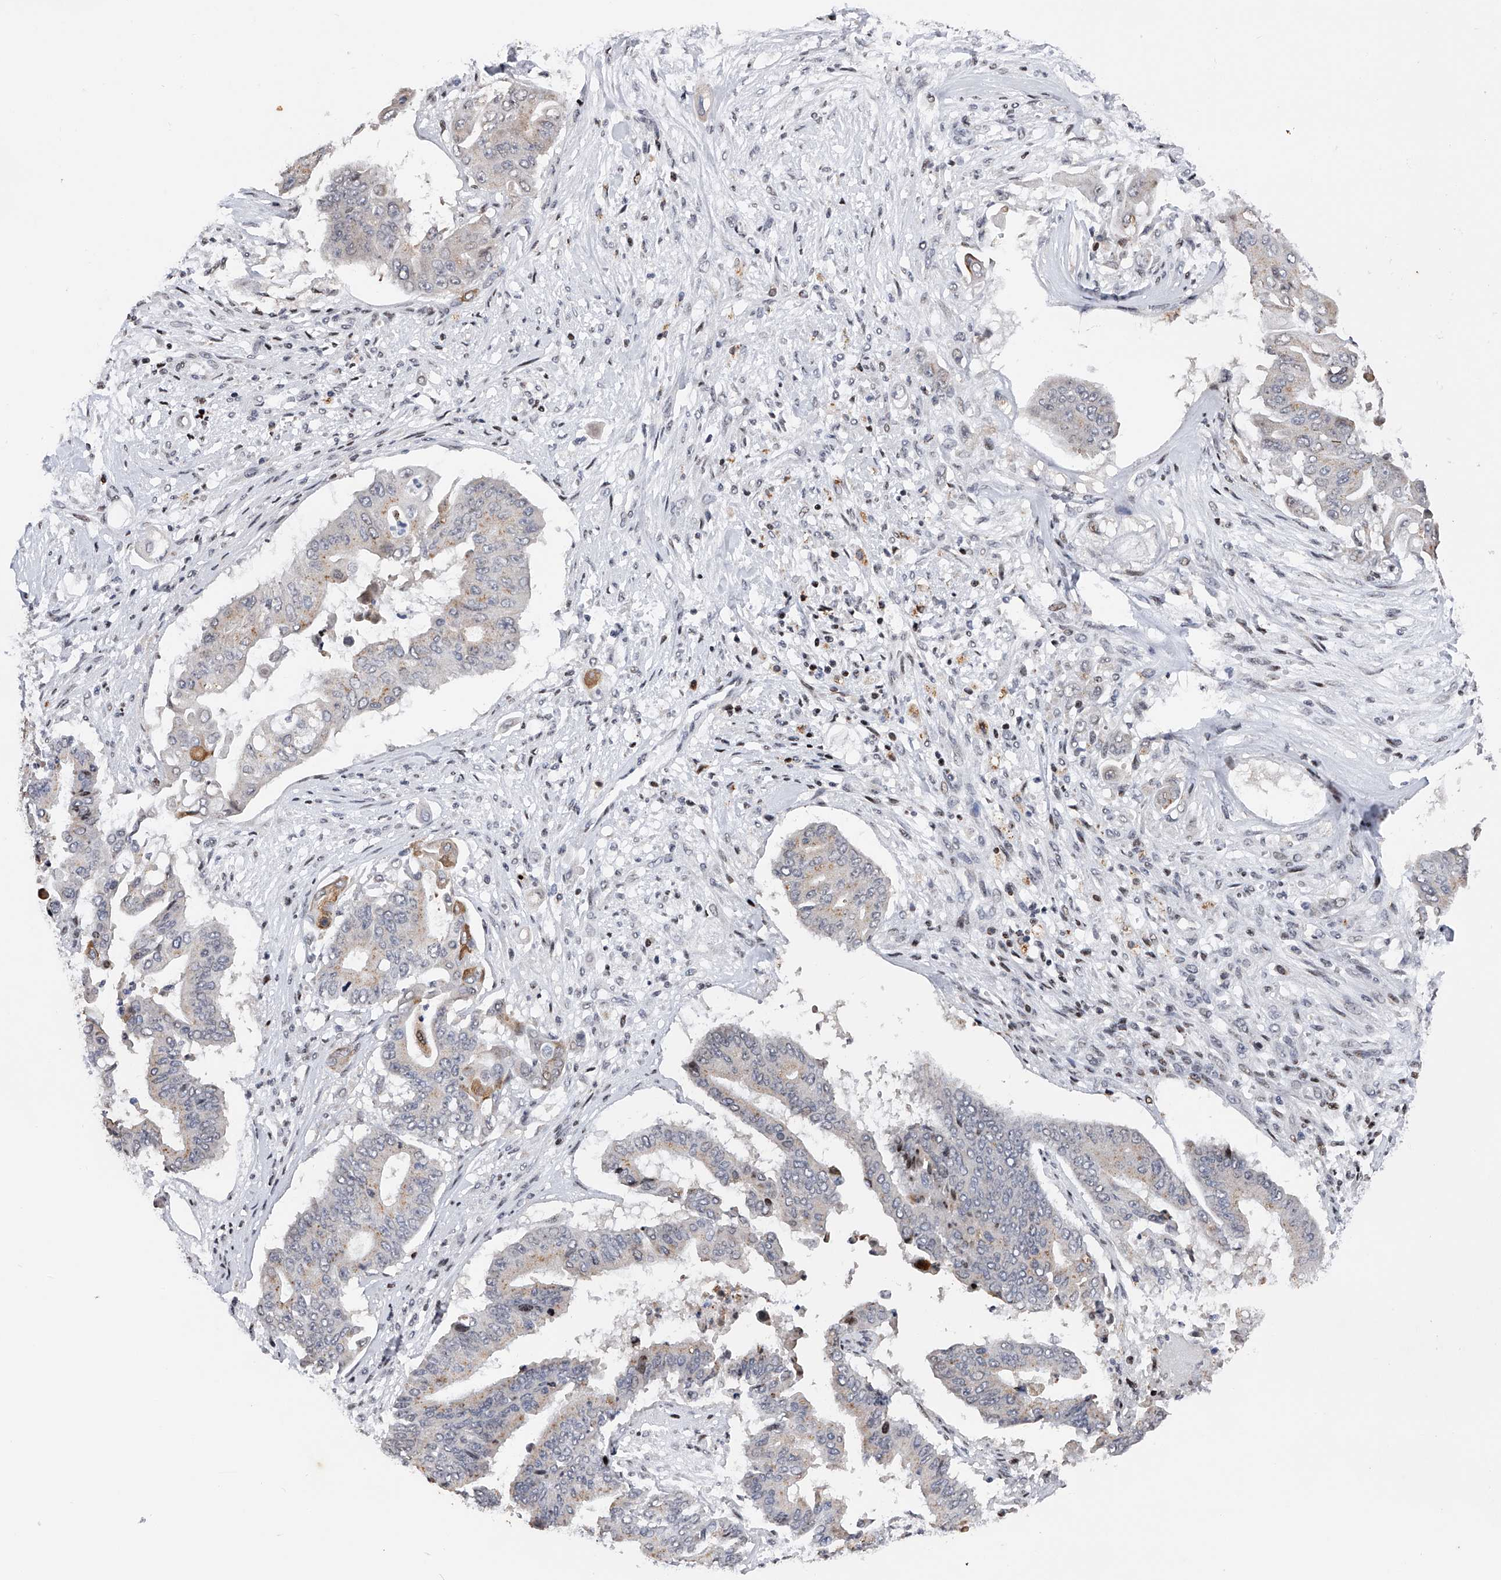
{"staining": {"intensity": "negative", "quantity": "none", "location": "none"}, "tissue": "pancreatic cancer", "cell_type": "Tumor cells", "image_type": "cancer", "snomed": [{"axis": "morphology", "description": "Adenocarcinoma, NOS"}, {"axis": "topography", "description": "Pancreas"}], "caption": "The immunohistochemistry (IHC) photomicrograph has no significant expression in tumor cells of adenocarcinoma (pancreatic) tissue. (Stains: DAB (3,3'-diaminobenzidine) IHC with hematoxylin counter stain, Microscopy: brightfield microscopy at high magnification).", "gene": "RWDD2A", "patient": {"sex": "female", "age": 77}}